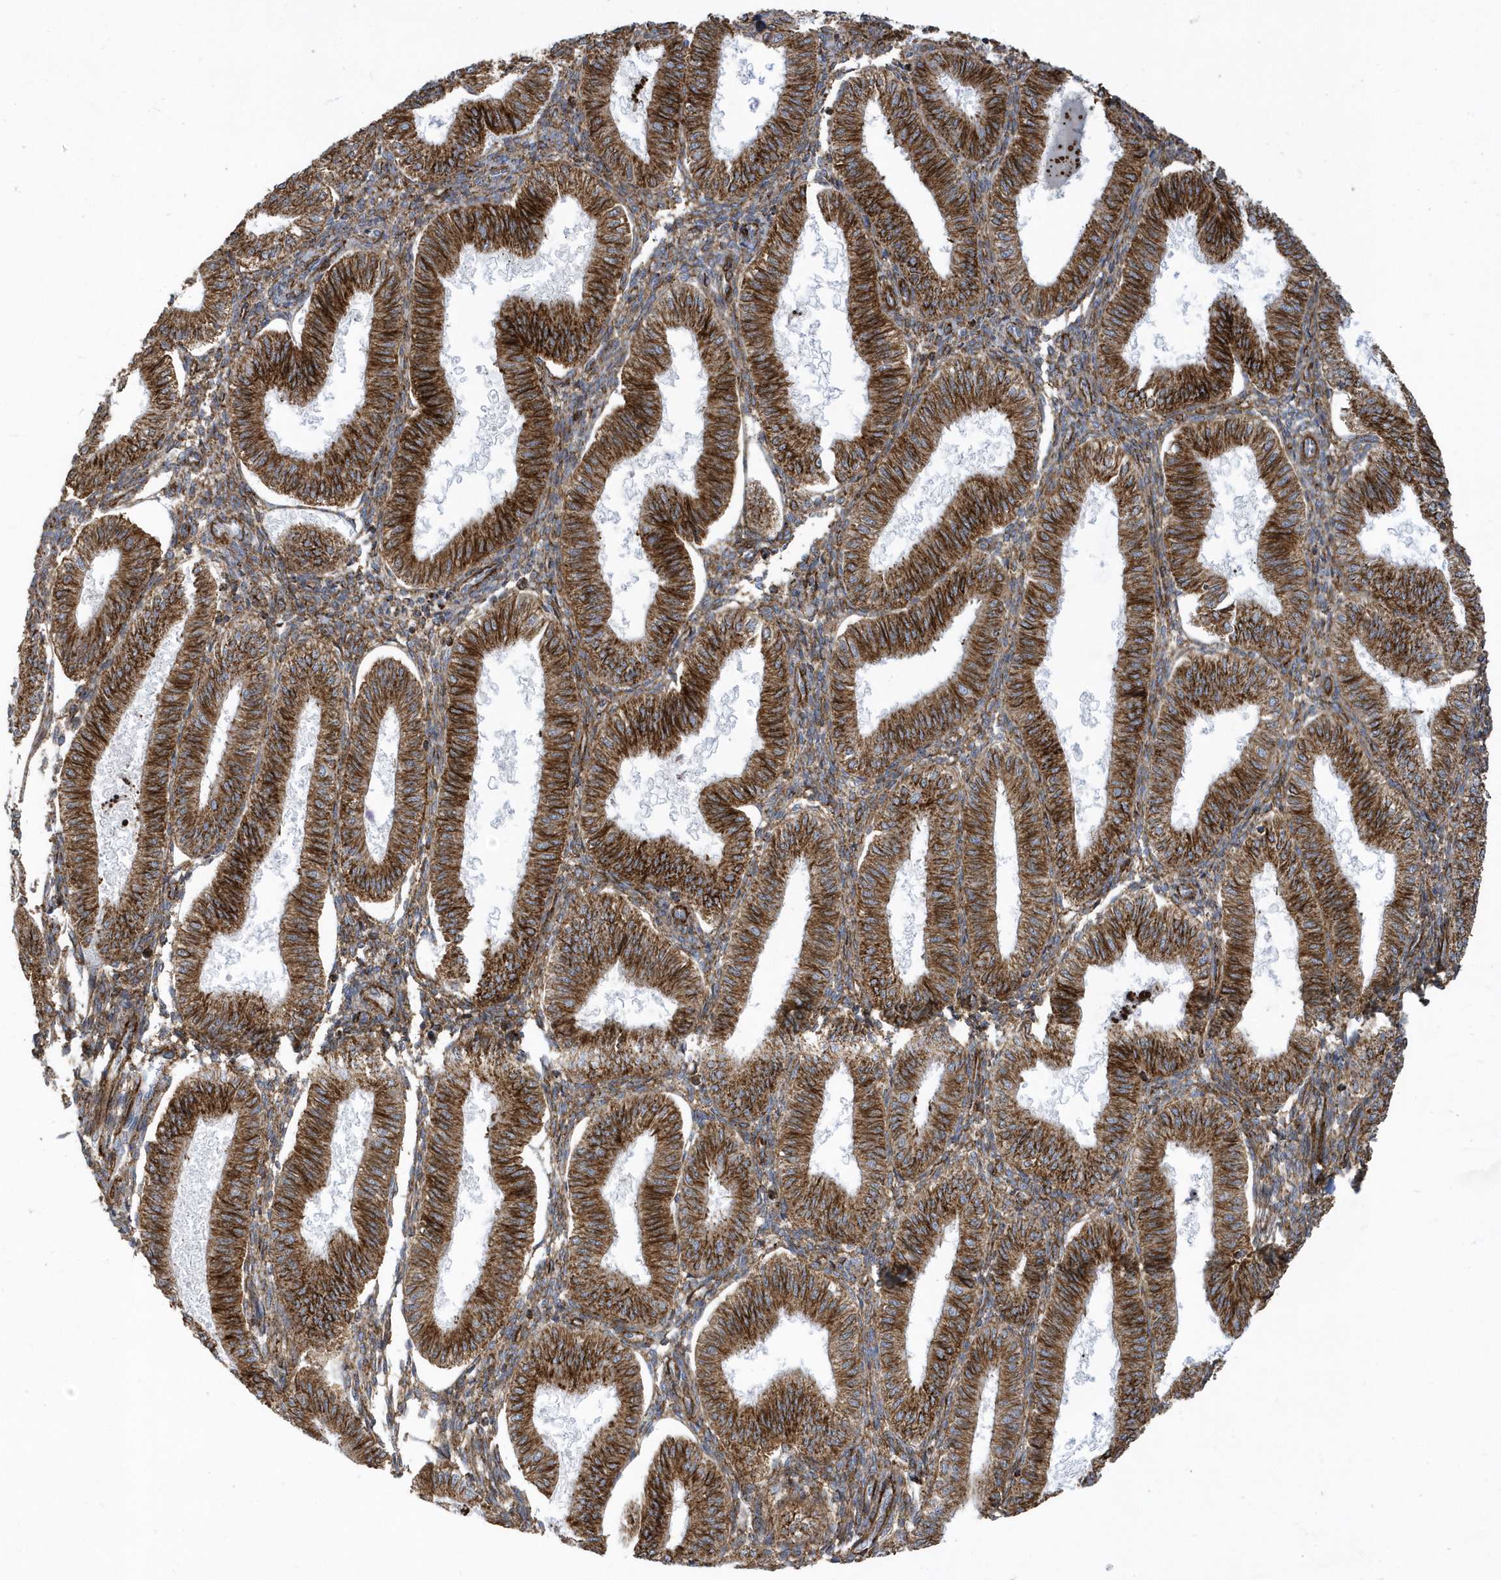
{"staining": {"intensity": "moderate", "quantity": ">75%", "location": "cytoplasmic/membranous"}, "tissue": "endometrium", "cell_type": "Cells in endometrial stroma", "image_type": "normal", "snomed": [{"axis": "morphology", "description": "Normal tissue, NOS"}, {"axis": "topography", "description": "Endometrium"}], "caption": "A high-resolution histopathology image shows immunohistochemistry (IHC) staining of benign endometrium, which demonstrates moderate cytoplasmic/membranous staining in approximately >75% of cells in endometrial stroma. (DAB = brown stain, brightfield microscopy at high magnification).", "gene": "HRH4", "patient": {"sex": "female", "age": 39}}